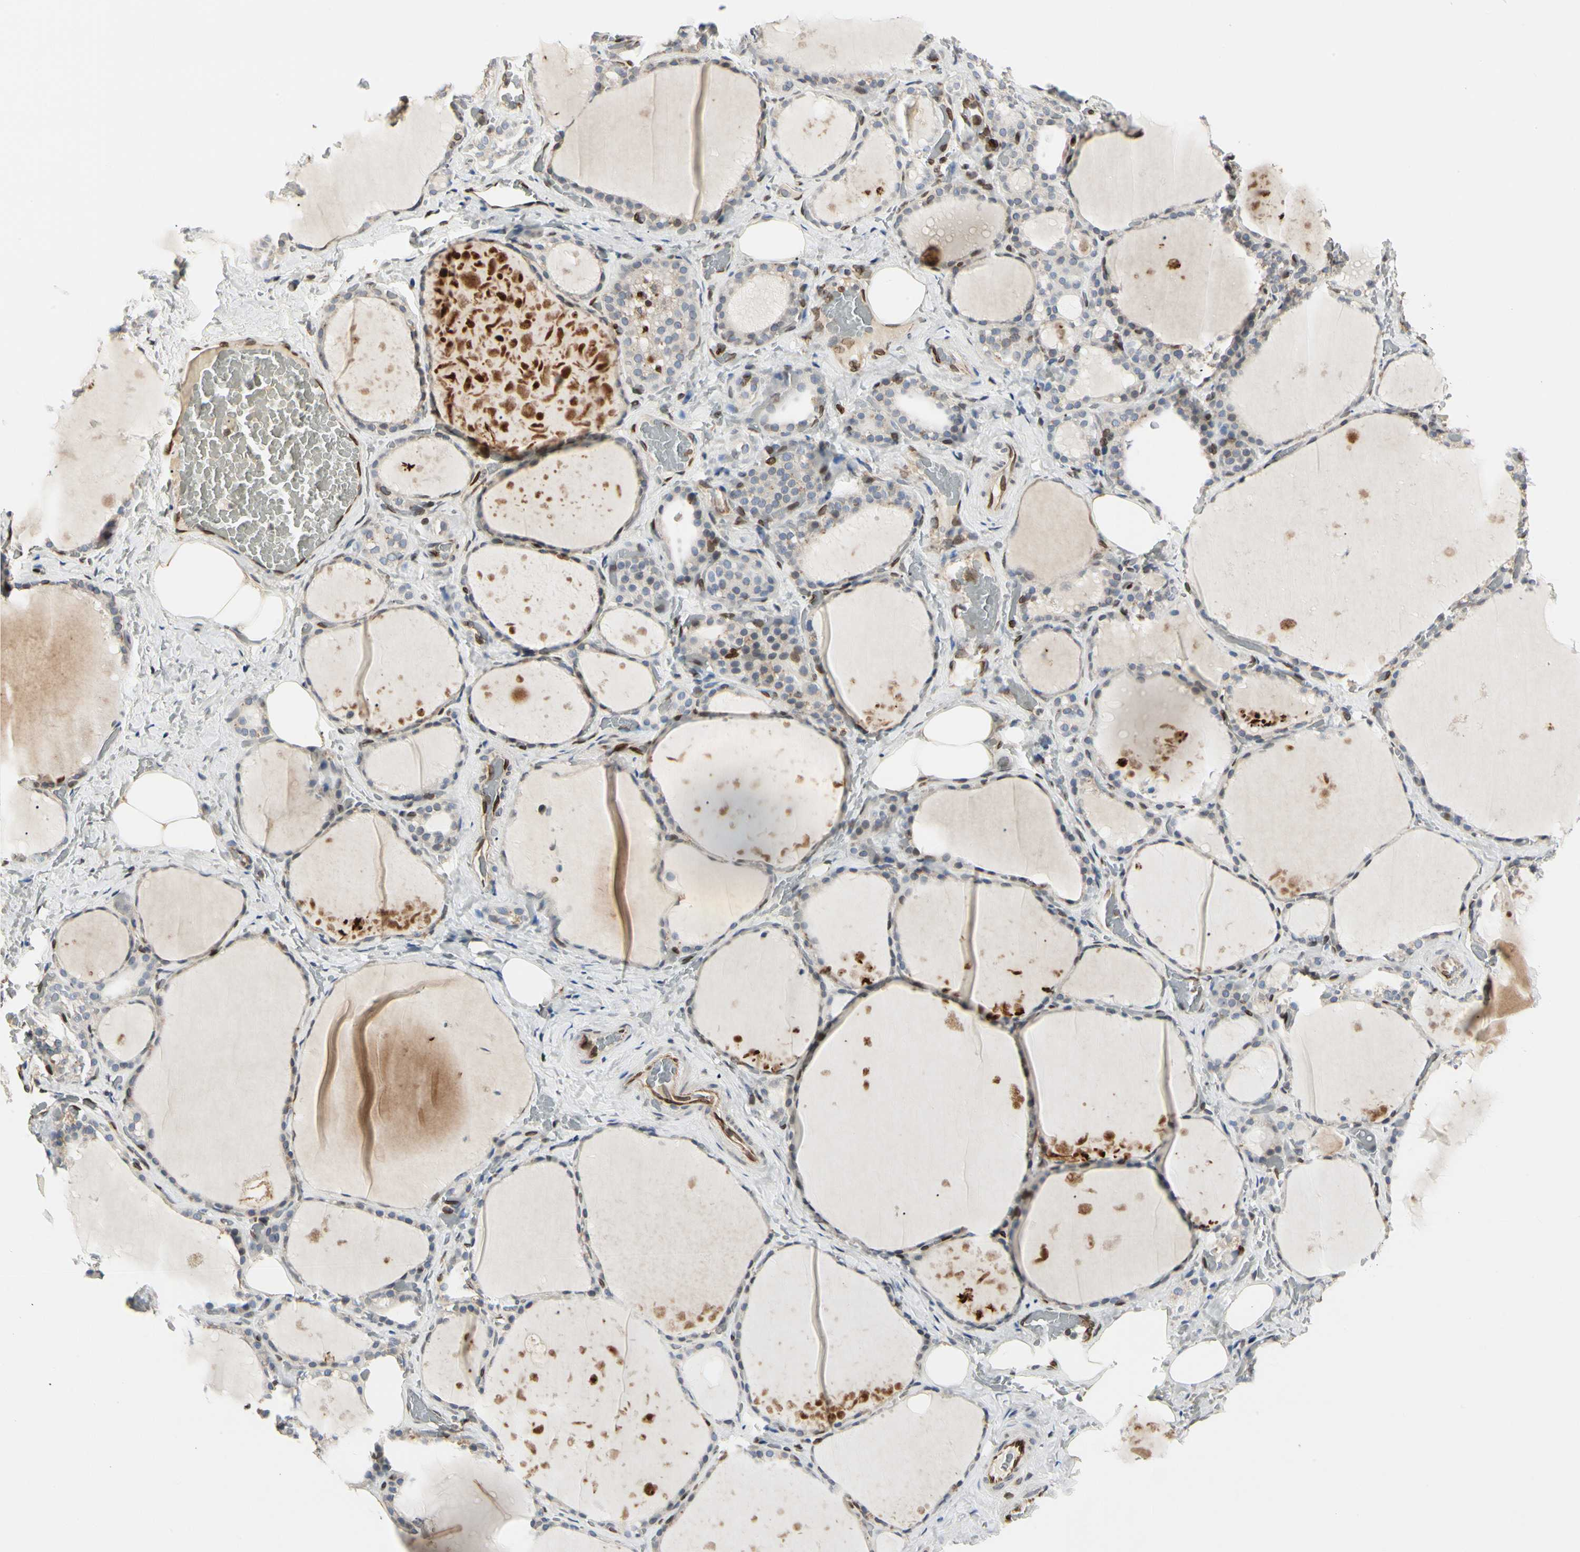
{"staining": {"intensity": "moderate", "quantity": "<25%", "location": "cytoplasmic/membranous,nuclear"}, "tissue": "thyroid gland", "cell_type": "Glandular cells", "image_type": "normal", "snomed": [{"axis": "morphology", "description": "Normal tissue, NOS"}, {"axis": "topography", "description": "Thyroid gland"}], "caption": "Protein staining of benign thyroid gland shows moderate cytoplasmic/membranous,nuclear staining in approximately <25% of glandular cells. (brown staining indicates protein expression, while blue staining denotes nuclei).", "gene": "TMPO", "patient": {"sex": "male", "age": 61}}